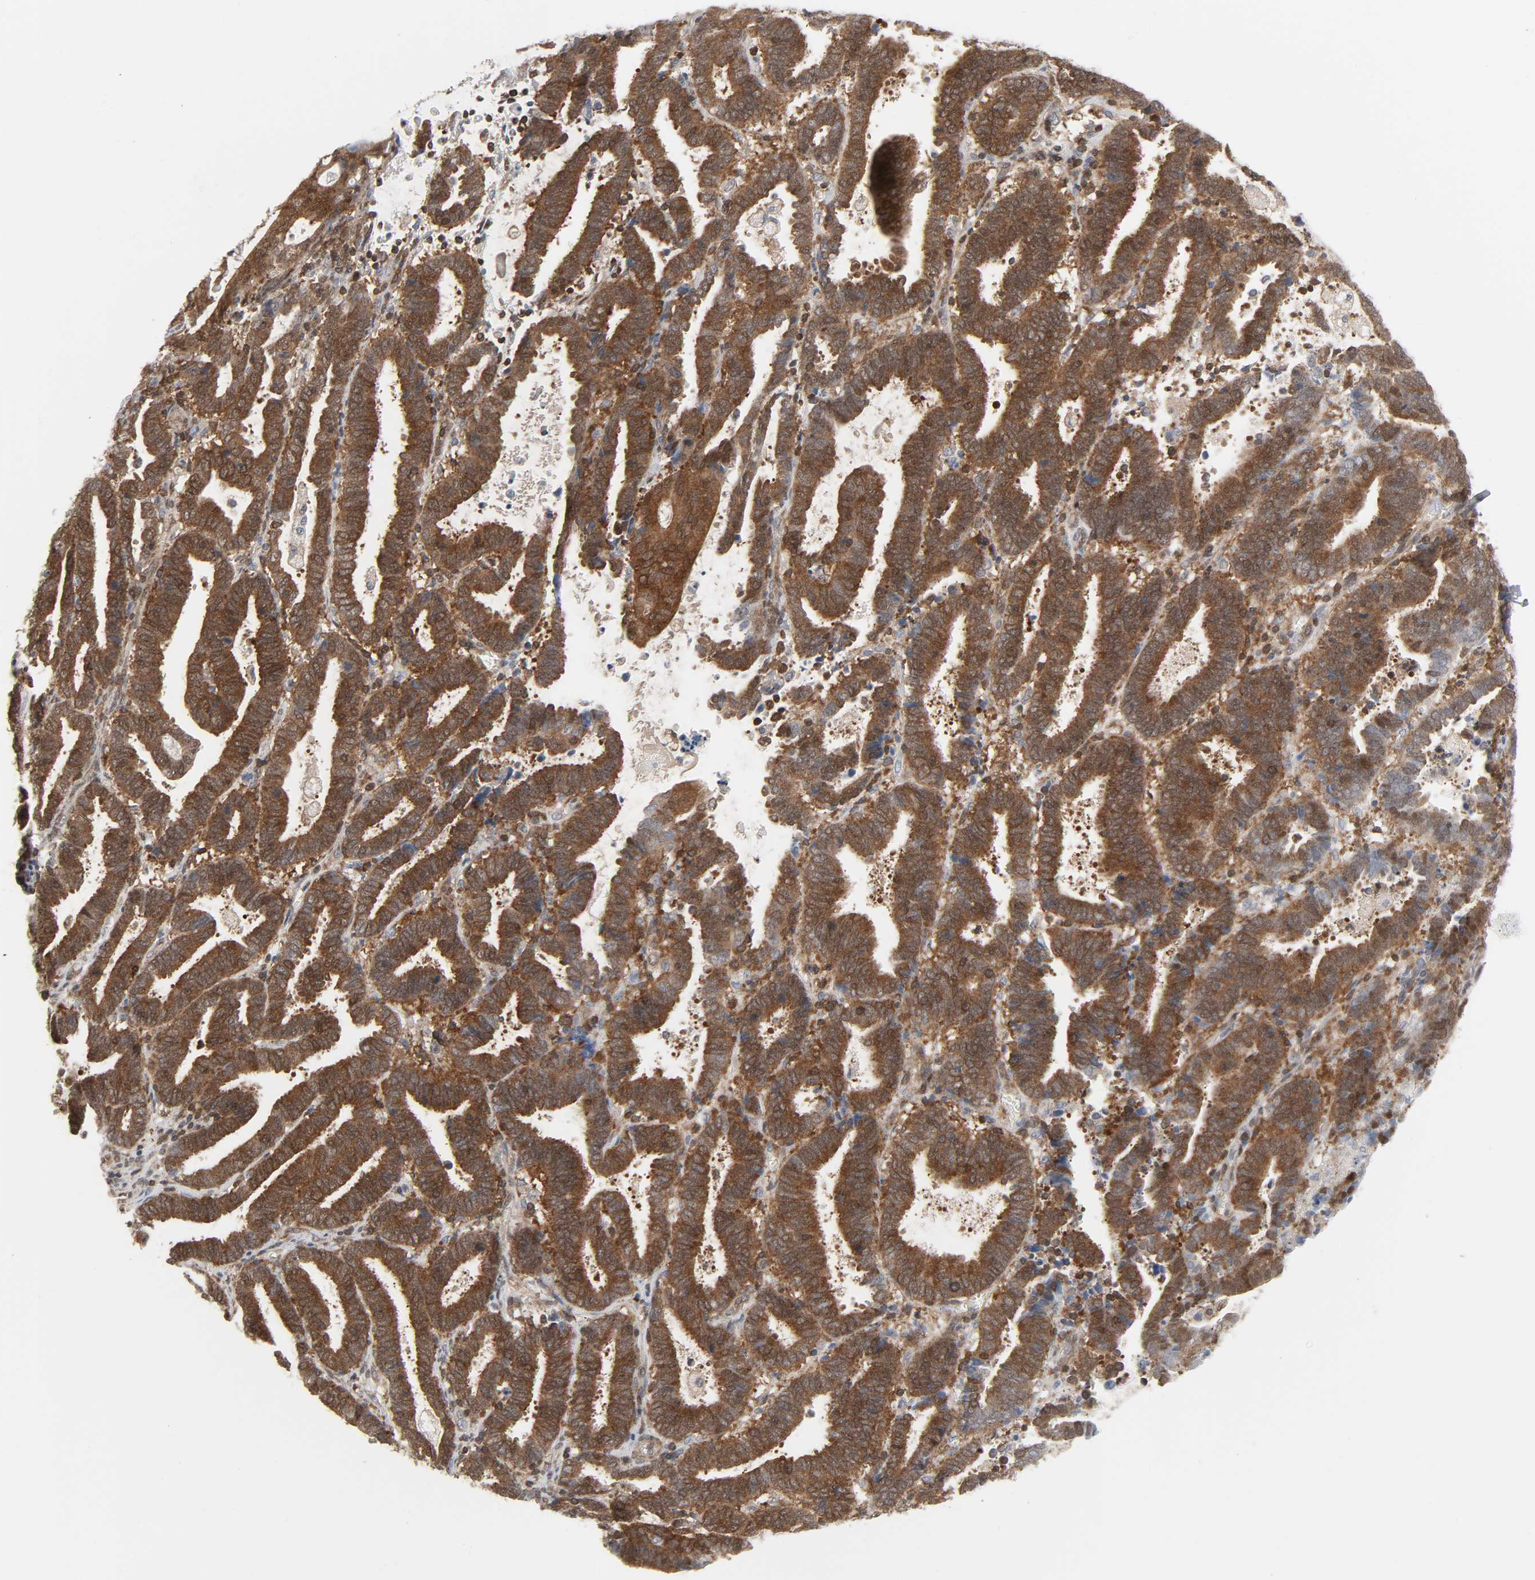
{"staining": {"intensity": "moderate", "quantity": ">75%", "location": "cytoplasmic/membranous"}, "tissue": "endometrial cancer", "cell_type": "Tumor cells", "image_type": "cancer", "snomed": [{"axis": "morphology", "description": "Adenocarcinoma, NOS"}, {"axis": "topography", "description": "Uterus"}], "caption": "IHC of endometrial cancer exhibits medium levels of moderate cytoplasmic/membranous expression in approximately >75% of tumor cells.", "gene": "GSK3A", "patient": {"sex": "female", "age": 83}}